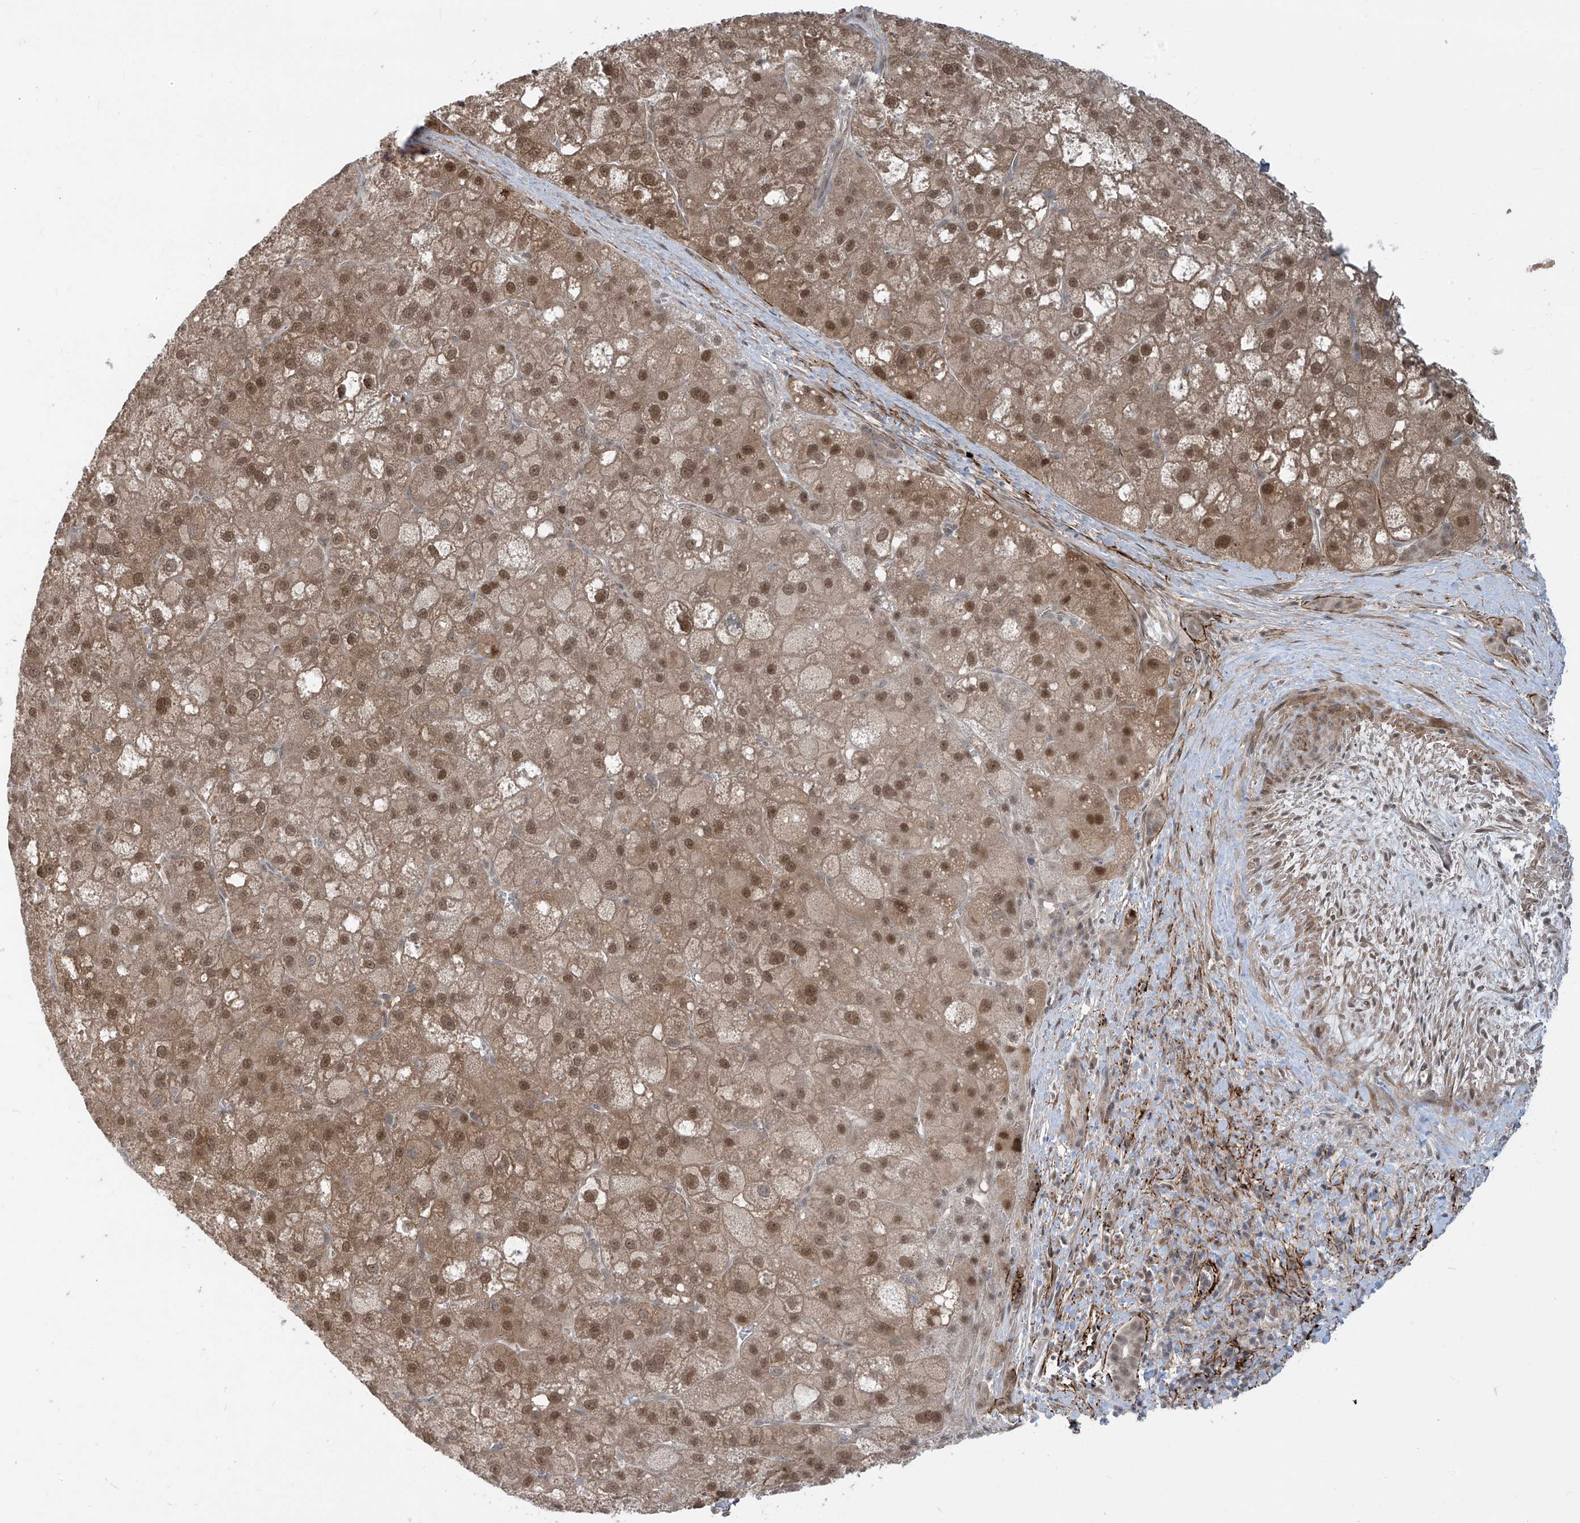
{"staining": {"intensity": "moderate", "quantity": ">75%", "location": "cytoplasmic/membranous,nuclear"}, "tissue": "liver cancer", "cell_type": "Tumor cells", "image_type": "cancer", "snomed": [{"axis": "morphology", "description": "Carcinoma, Hepatocellular, NOS"}, {"axis": "topography", "description": "Liver"}], "caption": "Tumor cells demonstrate medium levels of moderate cytoplasmic/membranous and nuclear expression in about >75% of cells in liver cancer (hepatocellular carcinoma).", "gene": "LAGE3", "patient": {"sex": "male", "age": 57}}